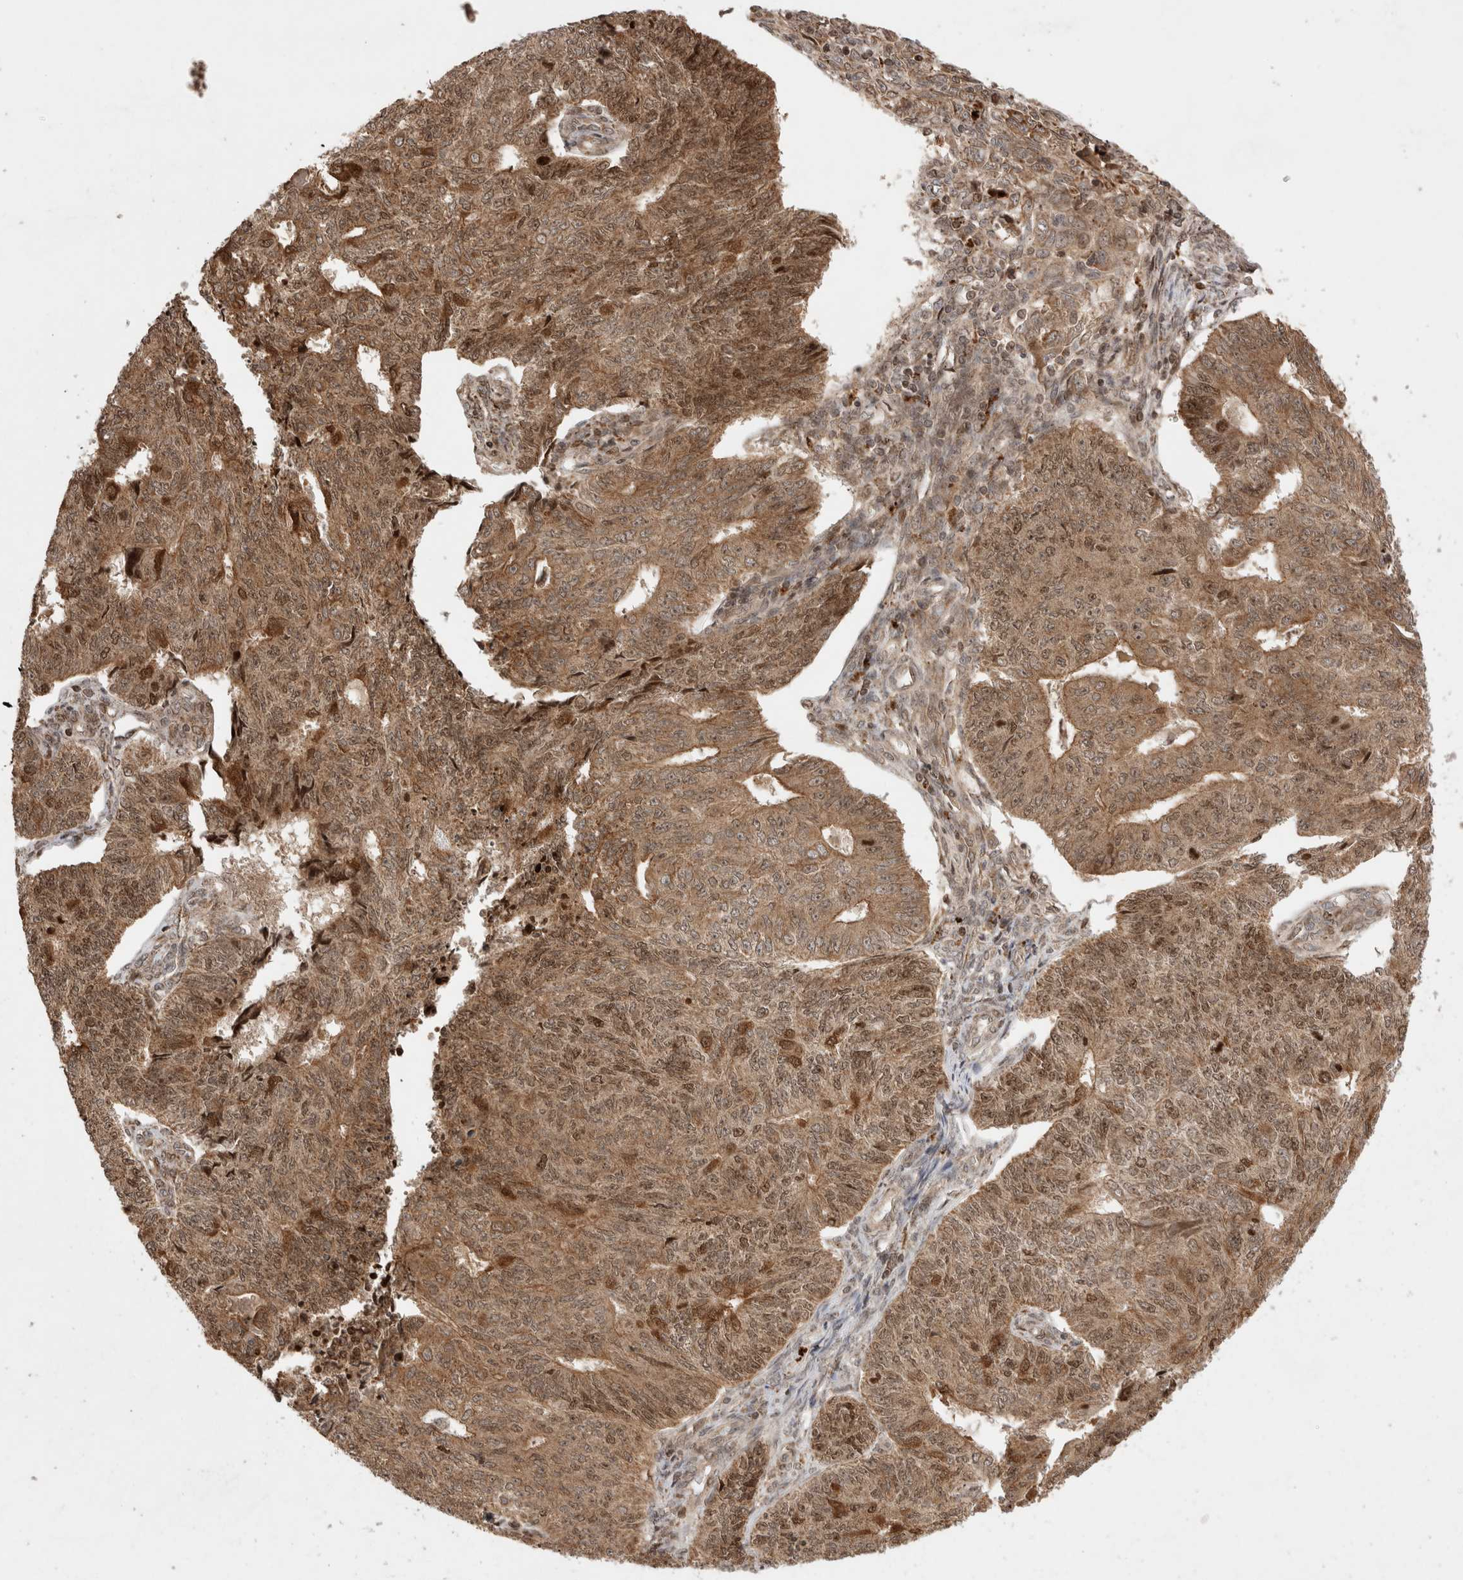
{"staining": {"intensity": "moderate", "quantity": ">75%", "location": "cytoplasmic/membranous"}, "tissue": "endometrial cancer", "cell_type": "Tumor cells", "image_type": "cancer", "snomed": [{"axis": "morphology", "description": "Adenocarcinoma, NOS"}, {"axis": "topography", "description": "Endometrium"}], "caption": "The immunohistochemical stain labels moderate cytoplasmic/membranous expression in tumor cells of adenocarcinoma (endometrial) tissue.", "gene": "FAM221A", "patient": {"sex": "female", "age": 32}}